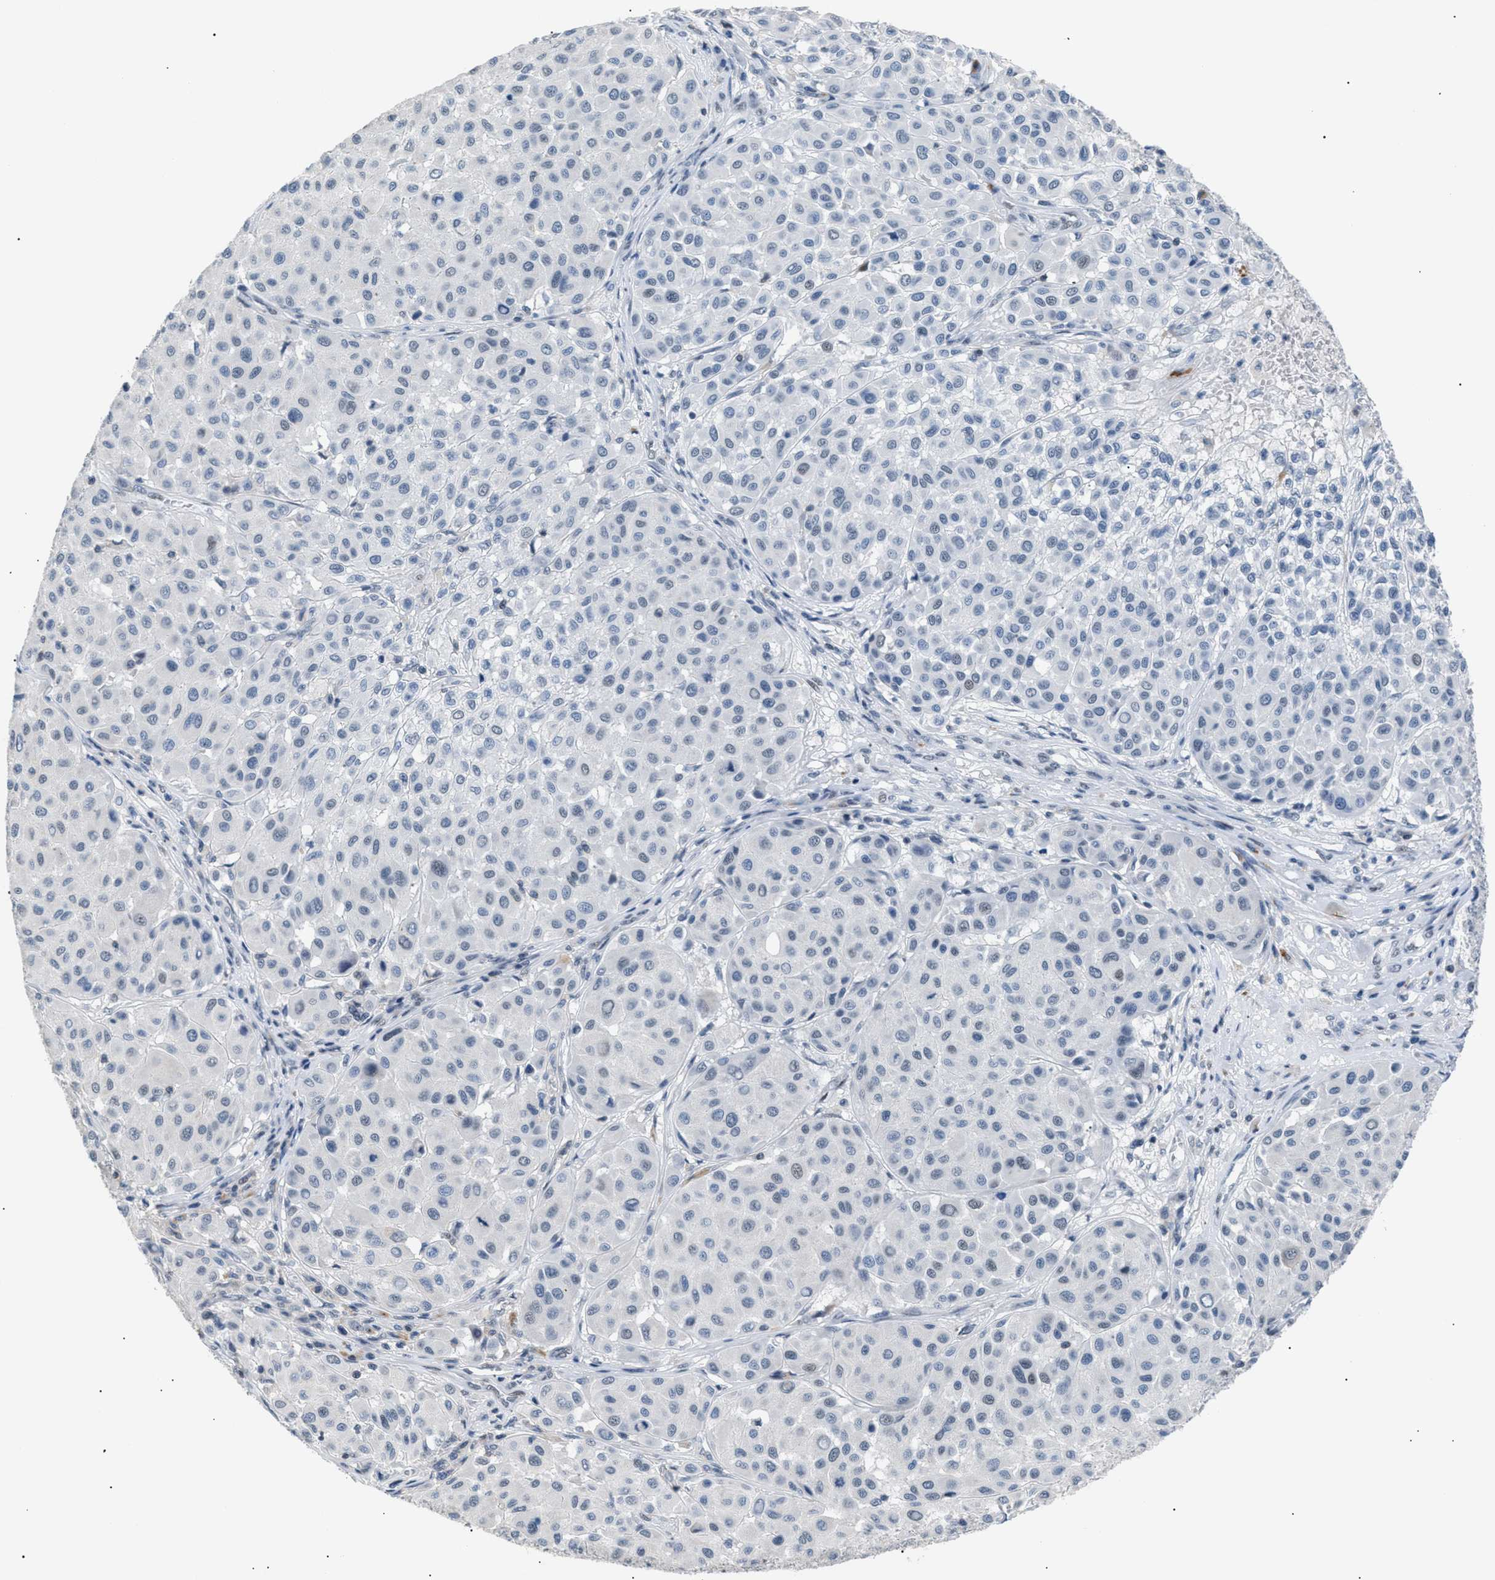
{"staining": {"intensity": "weak", "quantity": "<25%", "location": "nuclear"}, "tissue": "melanoma", "cell_type": "Tumor cells", "image_type": "cancer", "snomed": [{"axis": "morphology", "description": "Malignant melanoma, Metastatic site"}, {"axis": "topography", "description": "Soft tissue"}], "caption": "High power microscopy image of an IHC image of melanoma, revealing no significant staining in tumor cells. (DAB (3,3'-diaminobenzidine) immunohistochemistry visualized using brightfield microscopy, high magnification).", "gene": "KCNC3", "patient": {"sex": "male", "age": 41}}